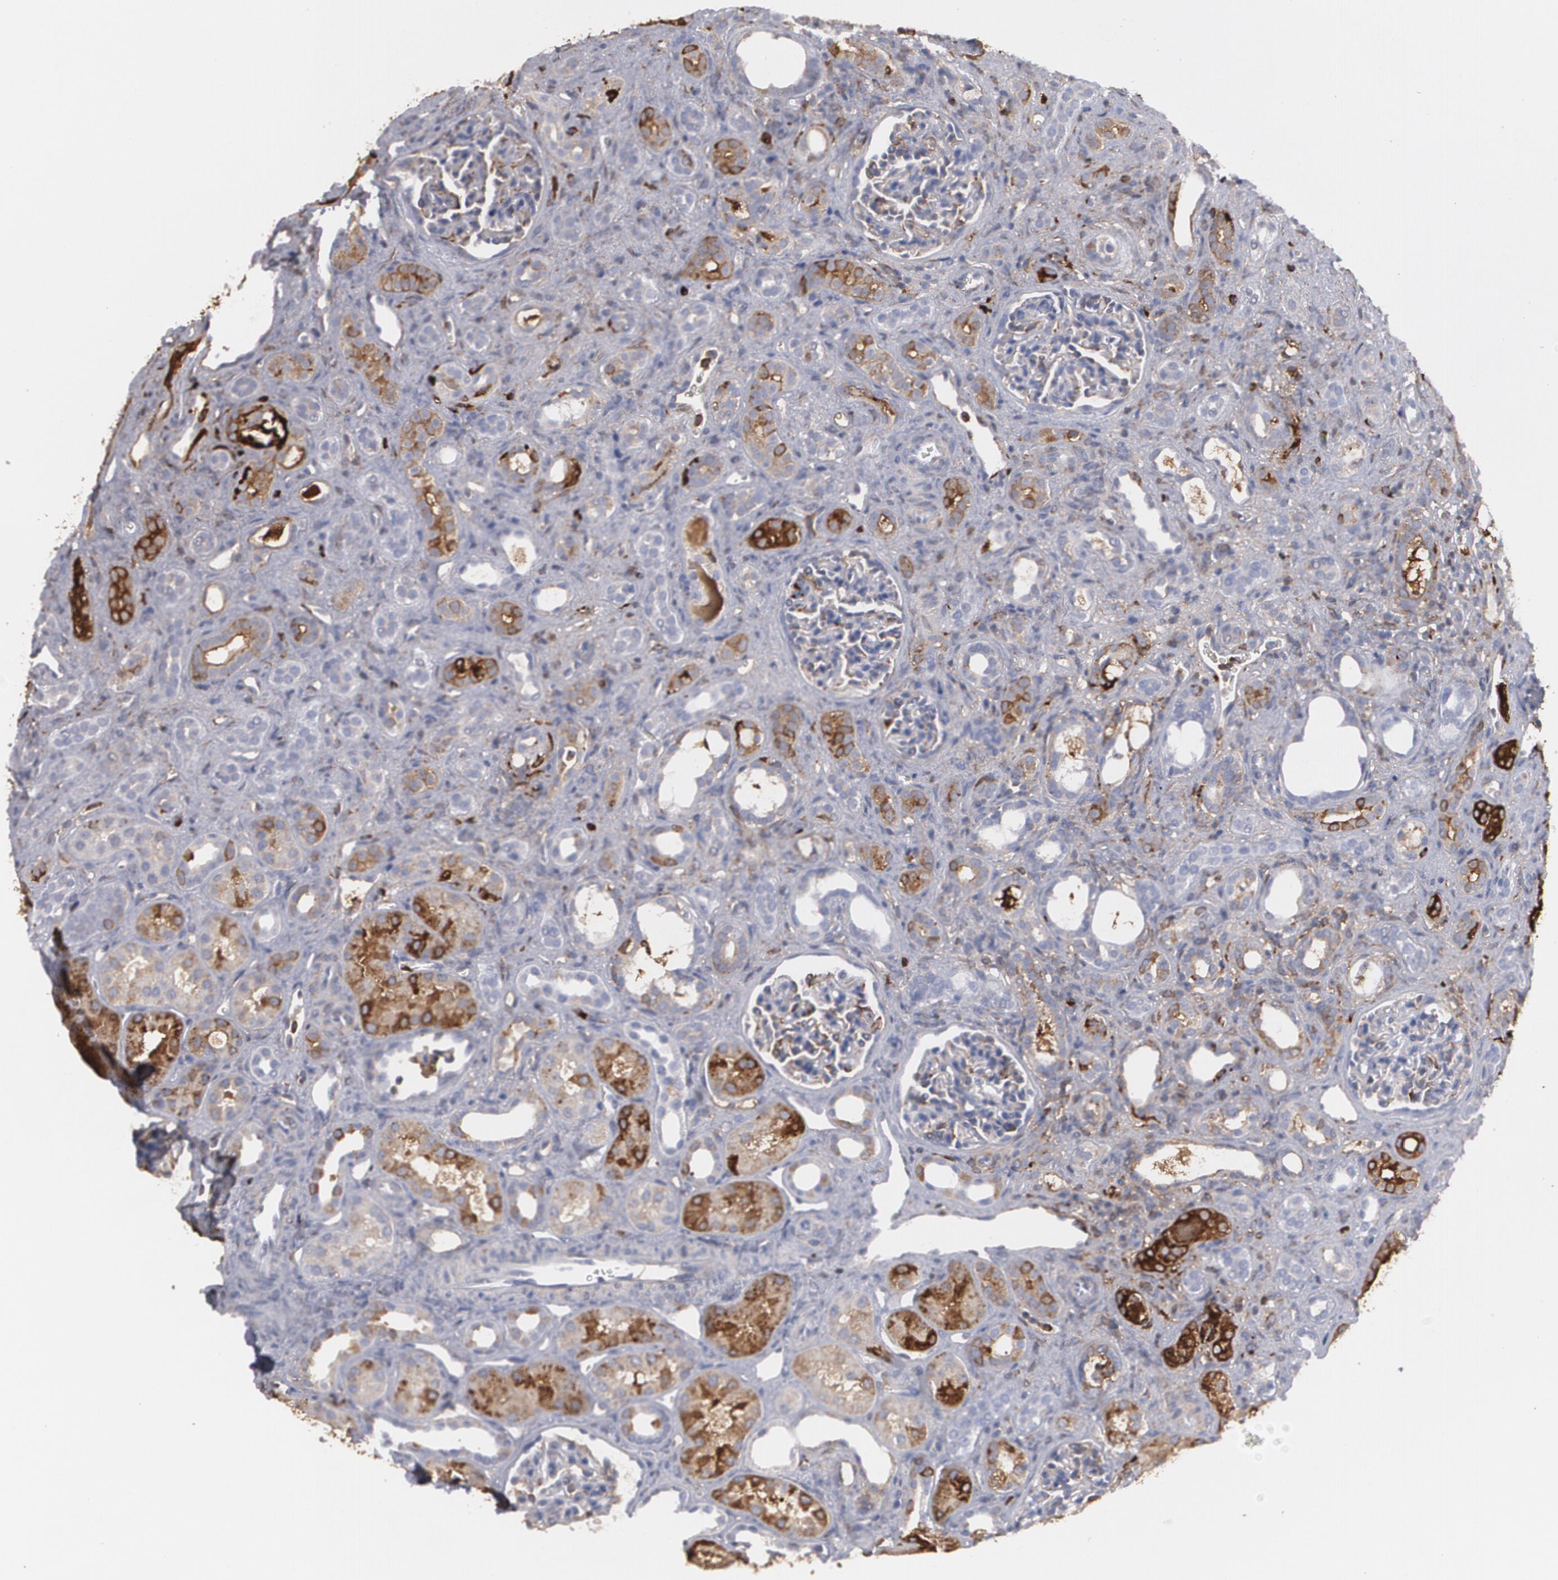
{"staining": {"intensity": "weak", "quantity": "25%-75%", "location": "cytoplasmic/membranous"}, "tissue": "kidney", "cell_type": "Cells in glomeruli", "image_type": "normal", "snomed": [{"axis": "morphology", "description": "Normal tissue, NOS"}, {"axis": "topography", "description": "Kidney"}], "caption": "Weak cytoplasmic/membranous positivity for a protein is appreciated in about 25%-75% of cells in glomeruli of normal kidney using immunohistochemistry.", "gene": "ODC1", "patient": {"sex": "male", "age": 7}}